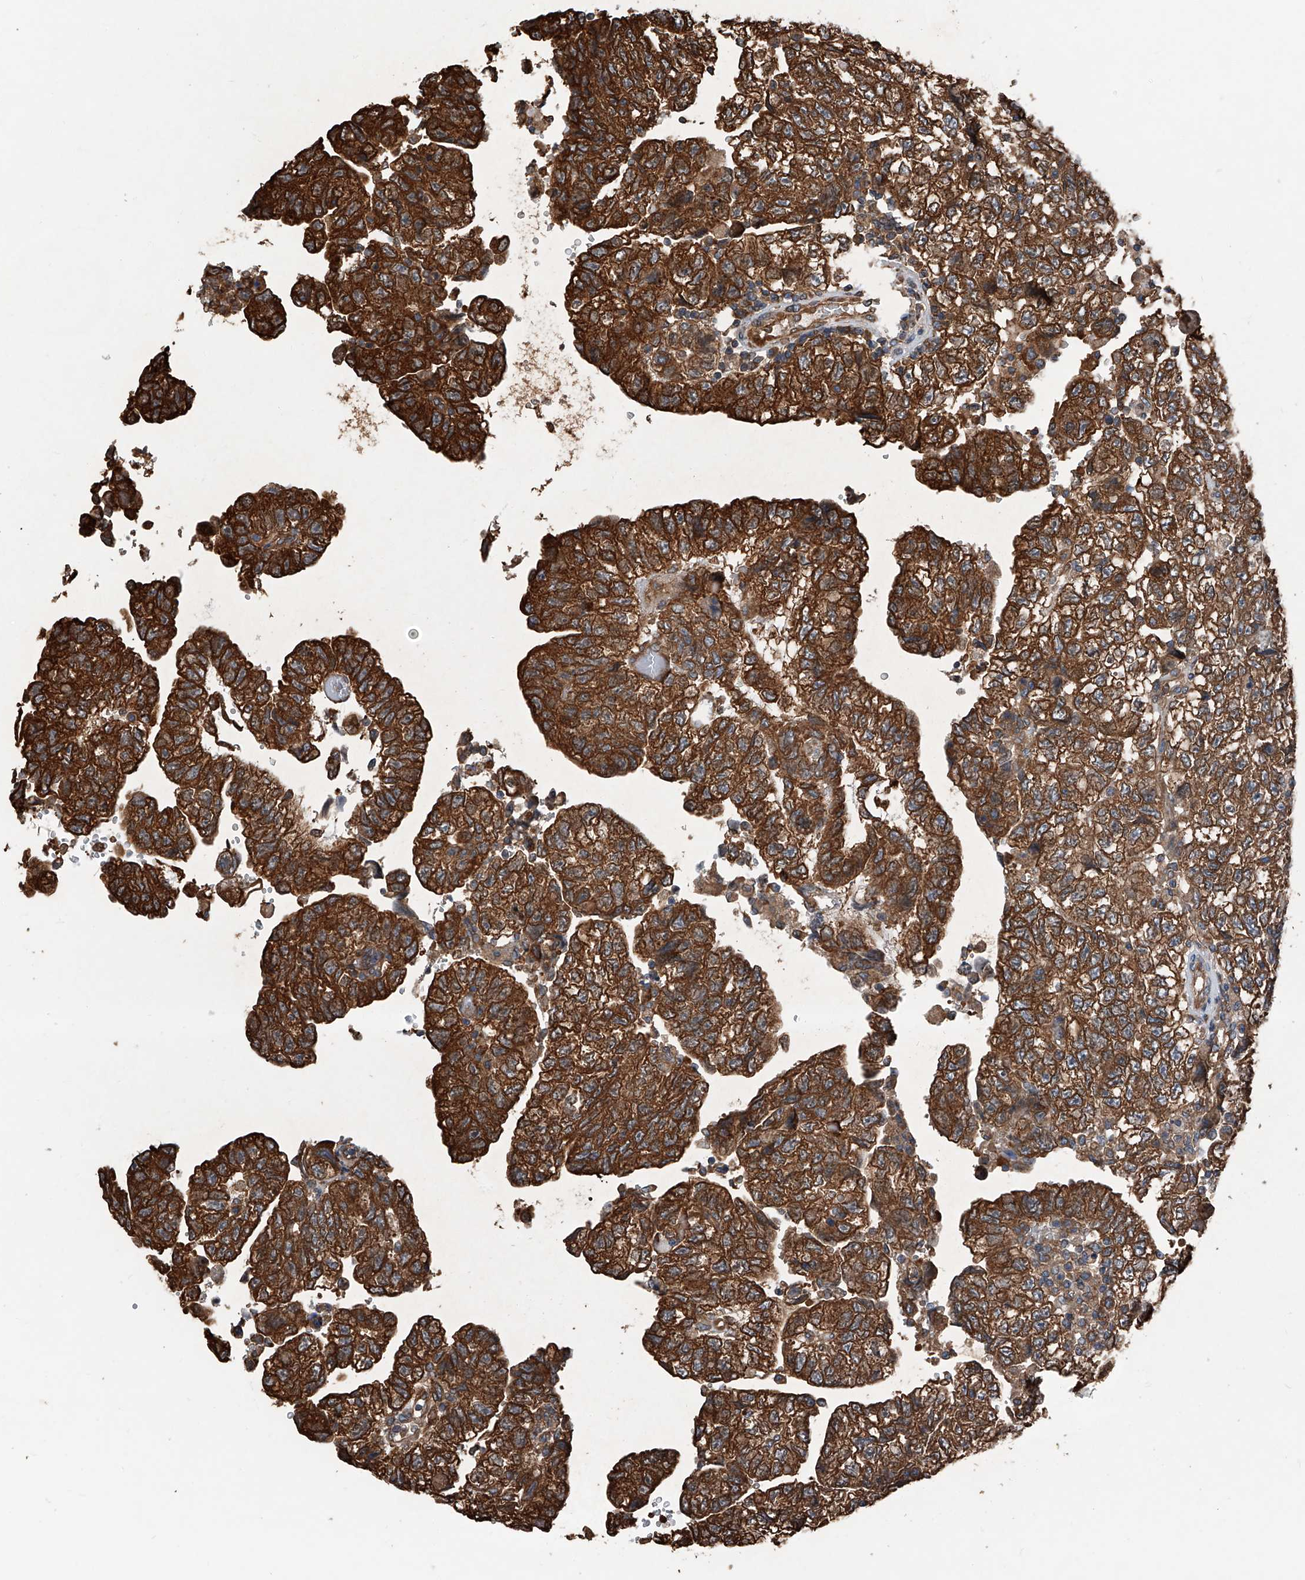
{"staining": {"intensity": "strong", "quantity": ">75%", "location": "cytoplasmic/membranous"}, "tissue": "testis cancer", "cell_type": "Tumor cells", "image_type": "cancer", "snomed": [{"axis": "morphology", "description": "Carcinoma, Embryonal, NOS"}, {"axis": "topography", "description": "Testis"}], "caption": "Approximately >75% of tumor cells in testis cancer show strong cytoplasmic/membranous protein staining as visualized by brown immunohistochemical staining.", "gene": "KCNJ2", "patient": {"sex": "male", "age": 36}}